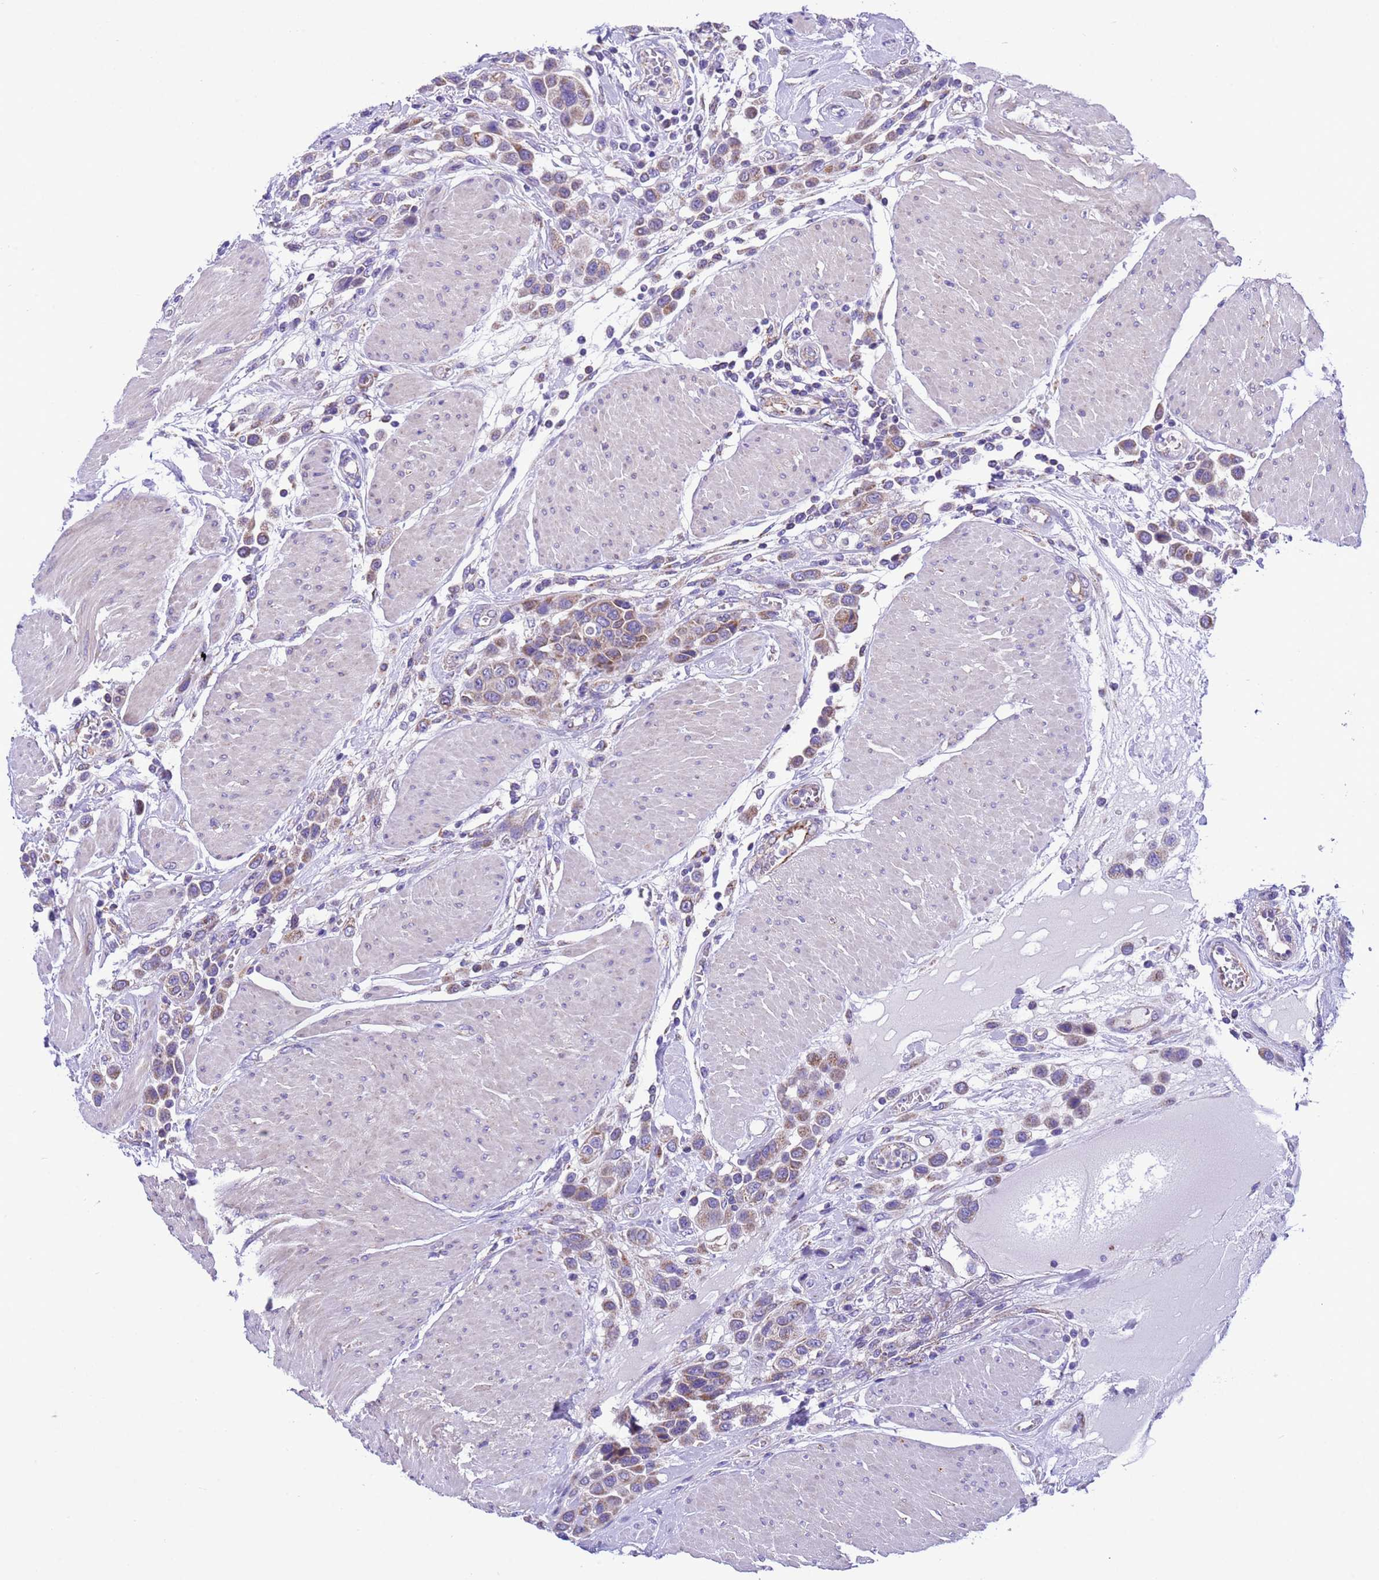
{"staining": {"intensity": "weak", "quantity": "25%-75%", "location": "cytoplasmic/membranous"}, "tissue": "urothelial cancer", "cell_type": "Tumor cells", "image_type": "cancer", "snomed": [{"axis": "morphology", "description": "Urothelial carcinoma, High grade"}, {"axis": "topography", "description": "Urinary bladder"}], "caption": "Immunohistochemistry micrograph of human urothelial cancer stained for a protein (brown), which exhibits low levels of weak cytoplasmic/membranous staining in about 25%-75% of tumor cells.", "gene": "CCDC191", "patient": {"sex": "male", "age": 50}}